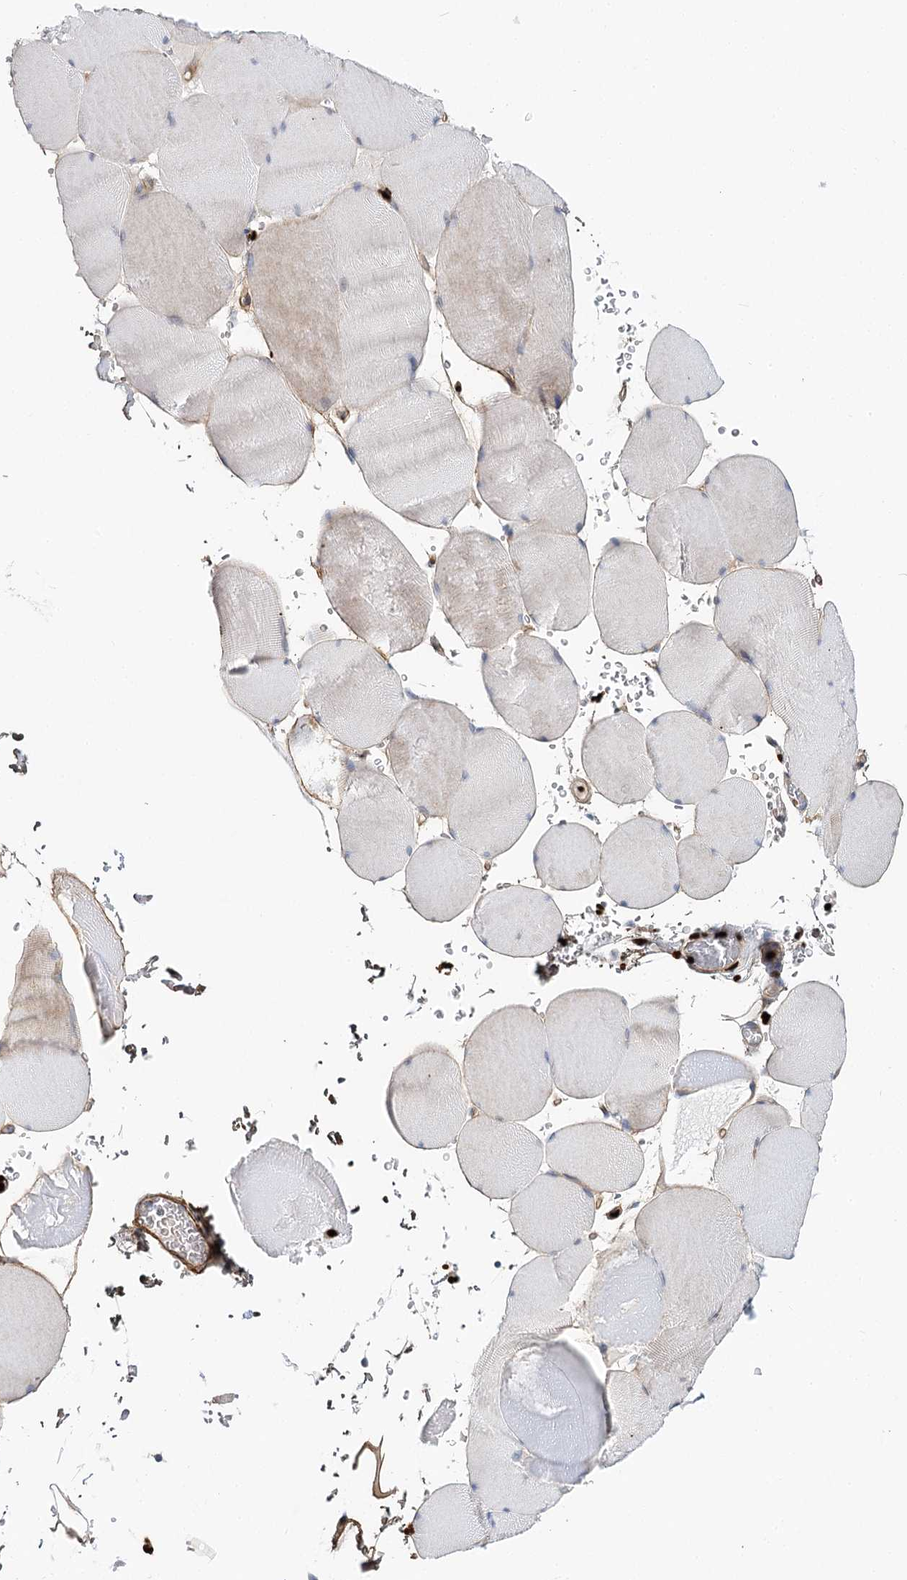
{"staining": {"intensity": "negative", "quantity": "none", "location": "none"}, "tissue": "skeletal muscle", "cell_type": "Myocytes", "image_type": "normal", "snomed": [{"axis": "morphology", "description": "Normal tissue, NOS"}, {"axis": "topography", "description": "Skeletal muscle"}, {"axis": "topography", "description": "Head-Neck"}], "caption": "This is an immunohistochemistry histopathology image of benign skeletal muscle. There is no staining in myocytes.", "gene": "C11orf52", "patient": {"sex": "male", "age": 66}}